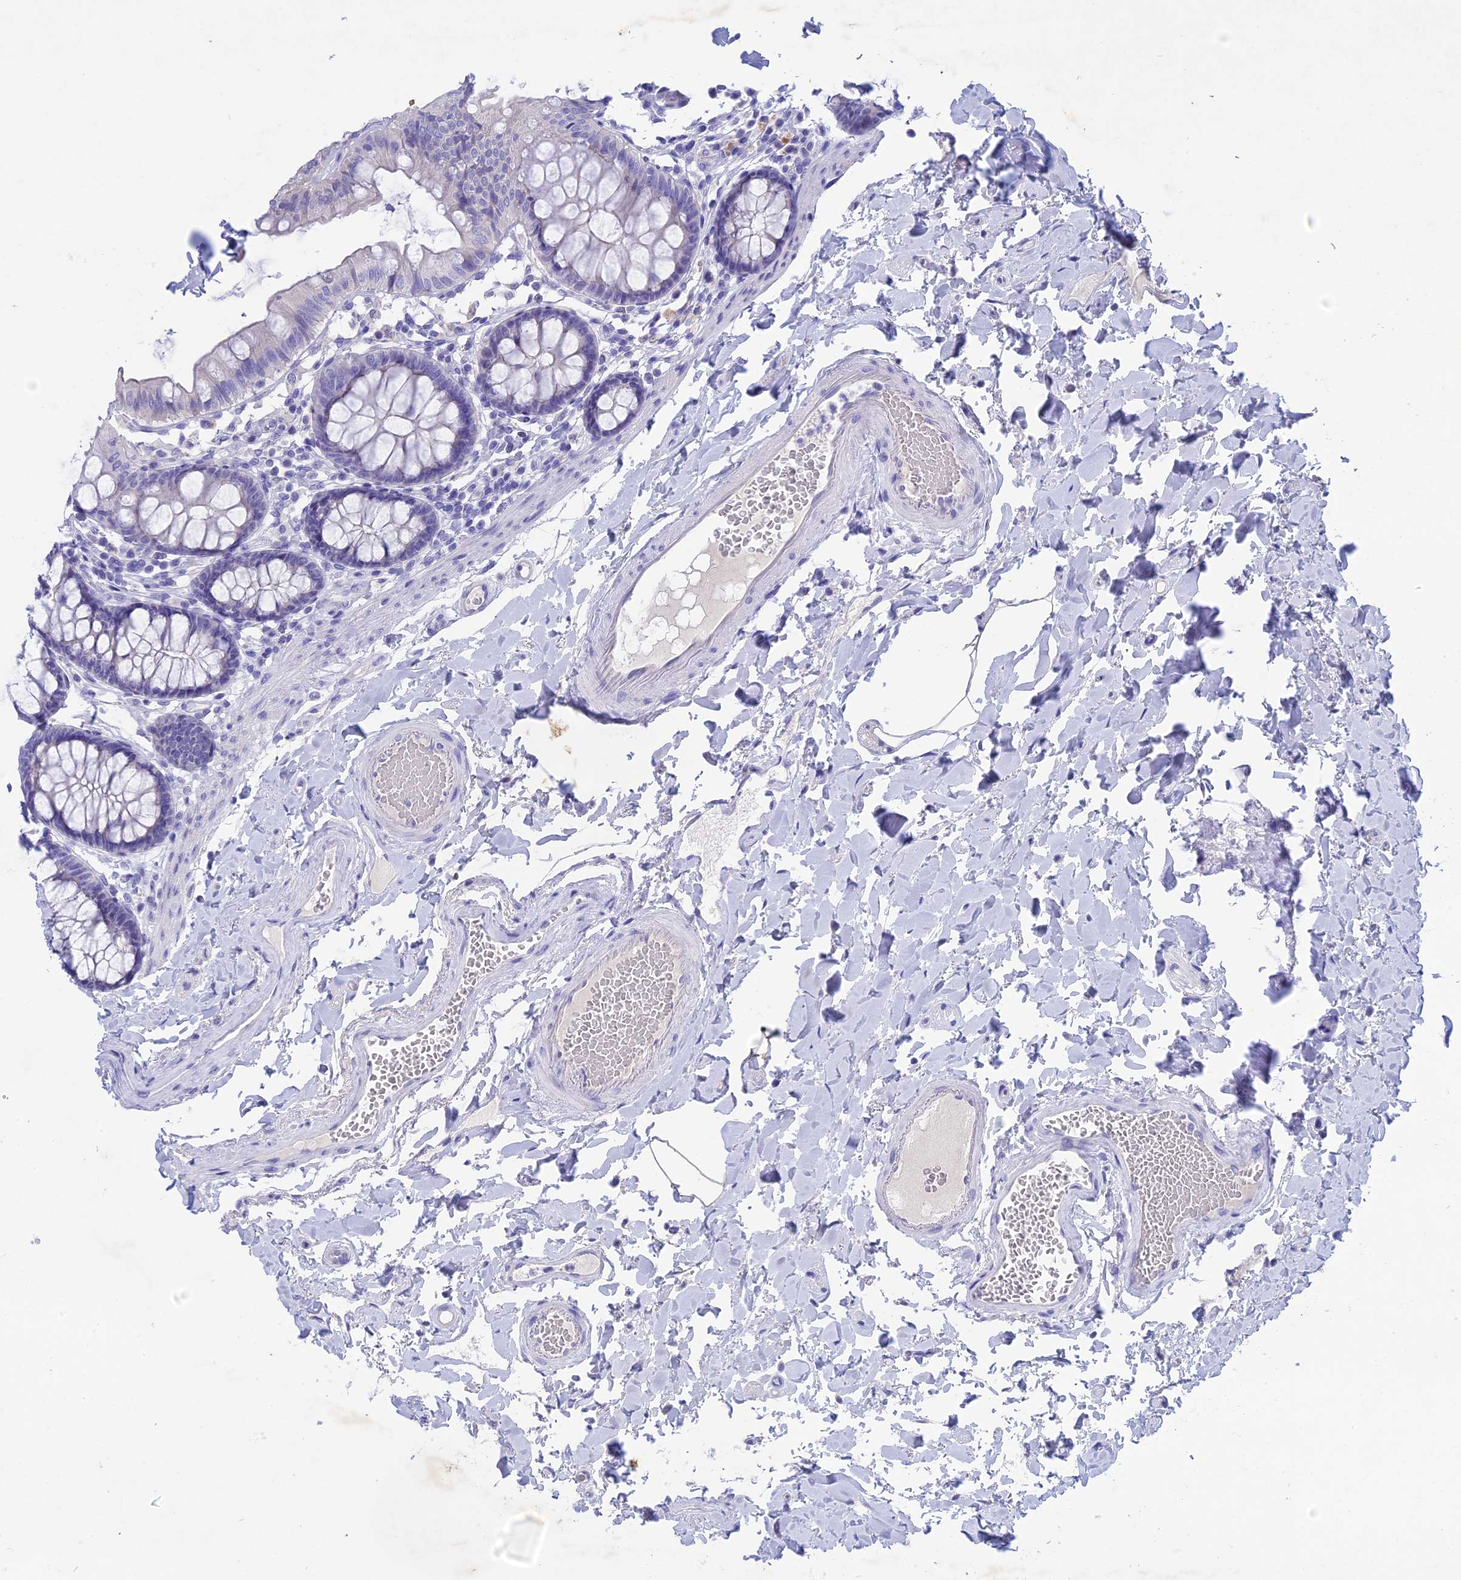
{"staining": {"intensity": "negative", "quantity": "none", "location": "none"}, "tissue": "colon", "cell_type": "Endothelial cells", "image_type": "normal", "snomed": [{"axis": "morphology", "description": "Normal tissue, NOS"}, {"axis": "topography", "description": "Colon"}], "caption": "The image demonstrates no significant staining in endothelial cells of colon. (DAB (3,3'-diaminobenzidine) IHC with hematoxylin counter stain).", "gene": "BTBD19", "patient": {"sex": "male", "age": 84}}